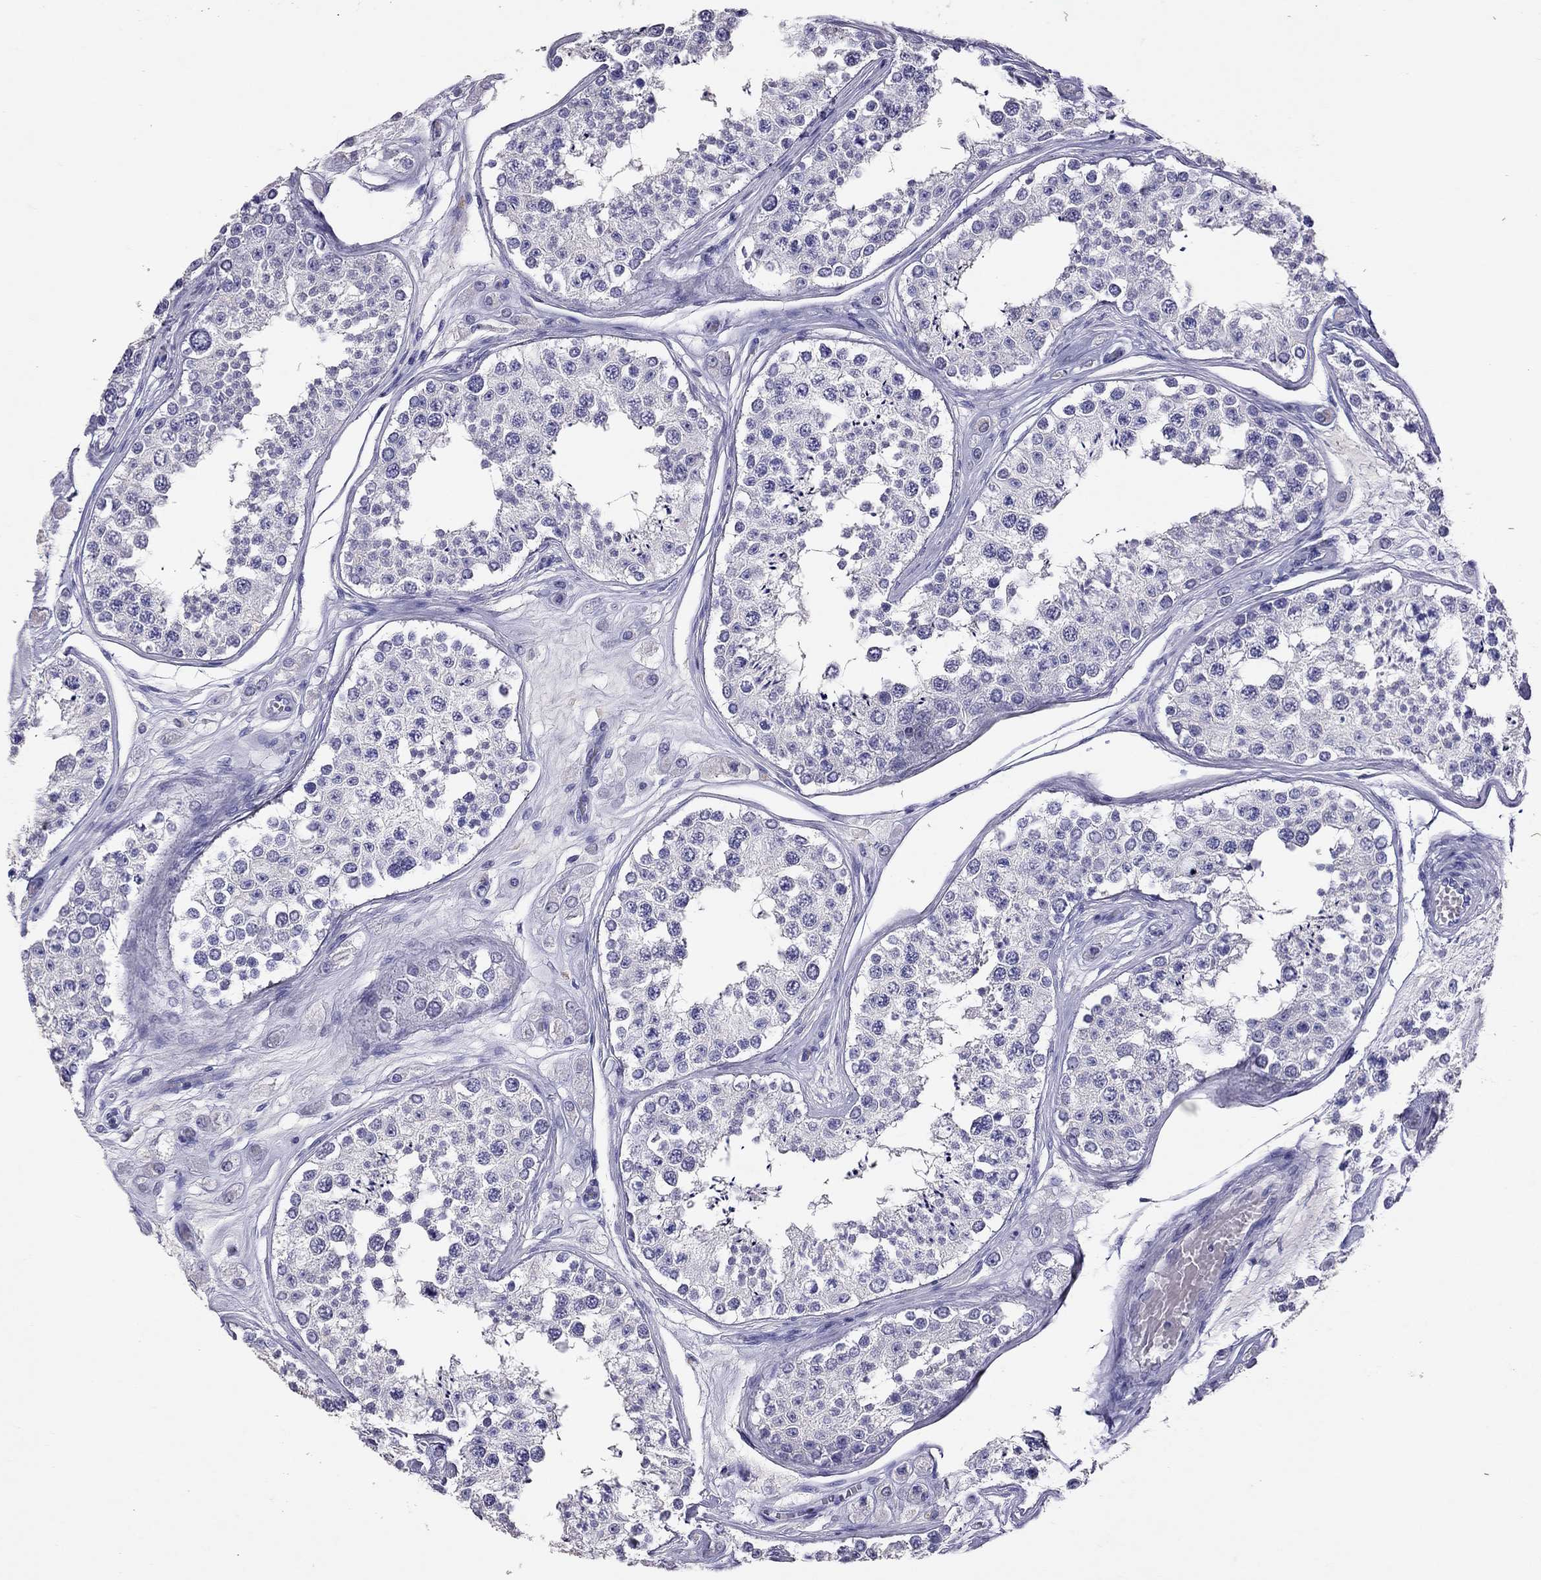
{"staining": {"intensity": "negative", "quantity": "none", "location": "none"}, "tissue": "testis", "cell_type": "Cells in seminiferous ducts", "image_type": "normal", "snomed": [{"axis": "morphology", "description": "Normal tissue, NOS"}, {"axis": "topography", "description": "Testis"}], "caption": "Immunohistochemistry (IHC) histopathology image of normal testis: testis stained with DAB (3,3'-diaminobenzidine) exhibits no significant protein expression in cells in seminiferous ducts.", "gene": "PSMB11", "patient": {"sex": "male", "age": 25}}